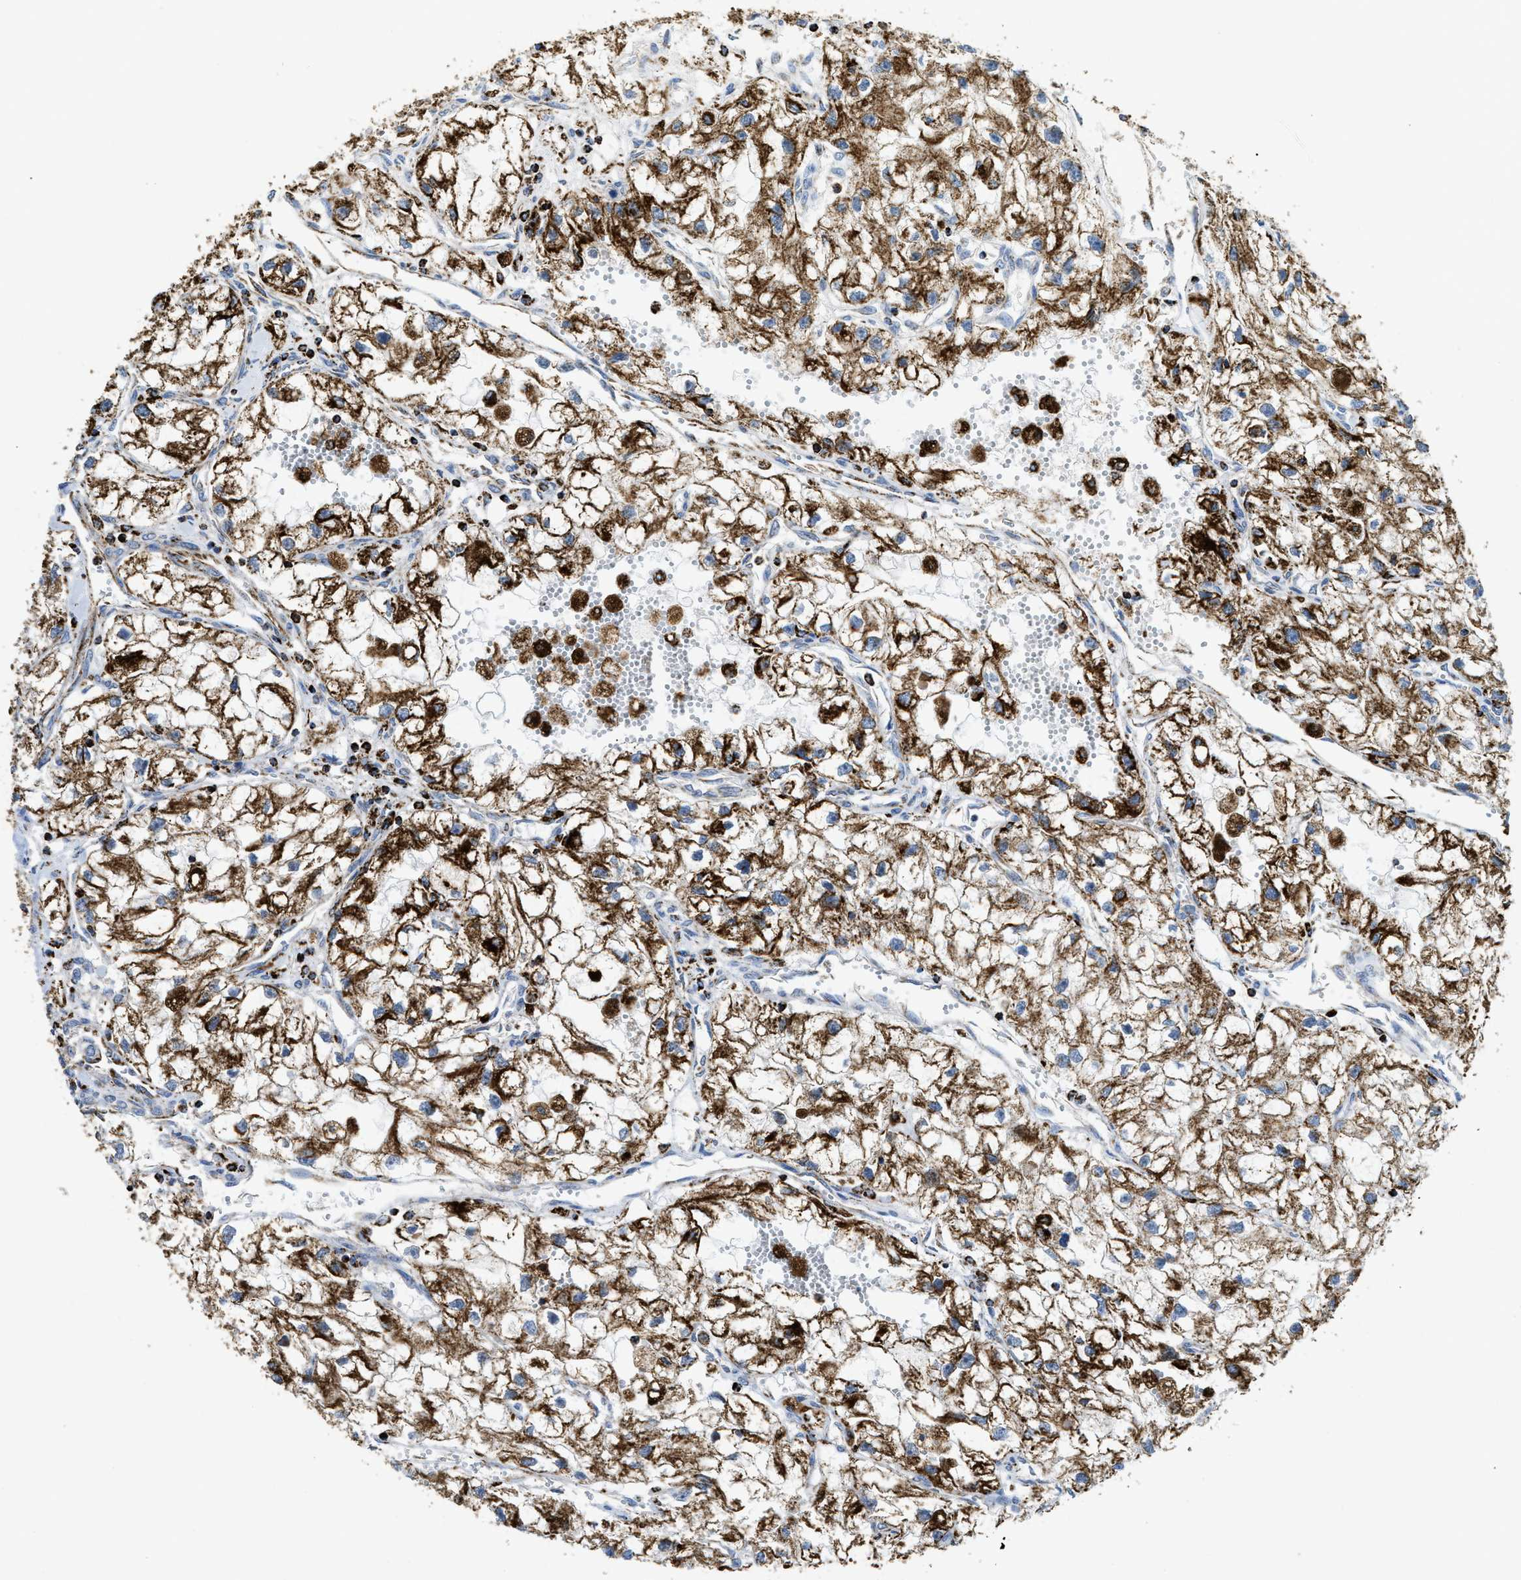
{"staining": {"intensity": "strong", "quantity": ">75%", "location": "cytoplasmic/membranous"}, "tissue": "renal cancer", "cell_type": "Tumor cells", "image_type": "cancer", "snomed": [{"axis": "morphology", "description": "Adenocarcinoma, NOS"}, {"axis": "topography", "description": "Kidney"}], "caption": "Brown immunohistochemical staining in adenocarcinoma (renal) displays strong cytoplasmic/membranous staining in approximately >75% of tumor cells. Using DAB (3,3'-diaminobenzidine) (brown) and hematoxylin (blue) stains, captured at high magnification using brightfield microscopy.", "gene": "SQOR", "patient": {"sex": "female", "age": 70}}